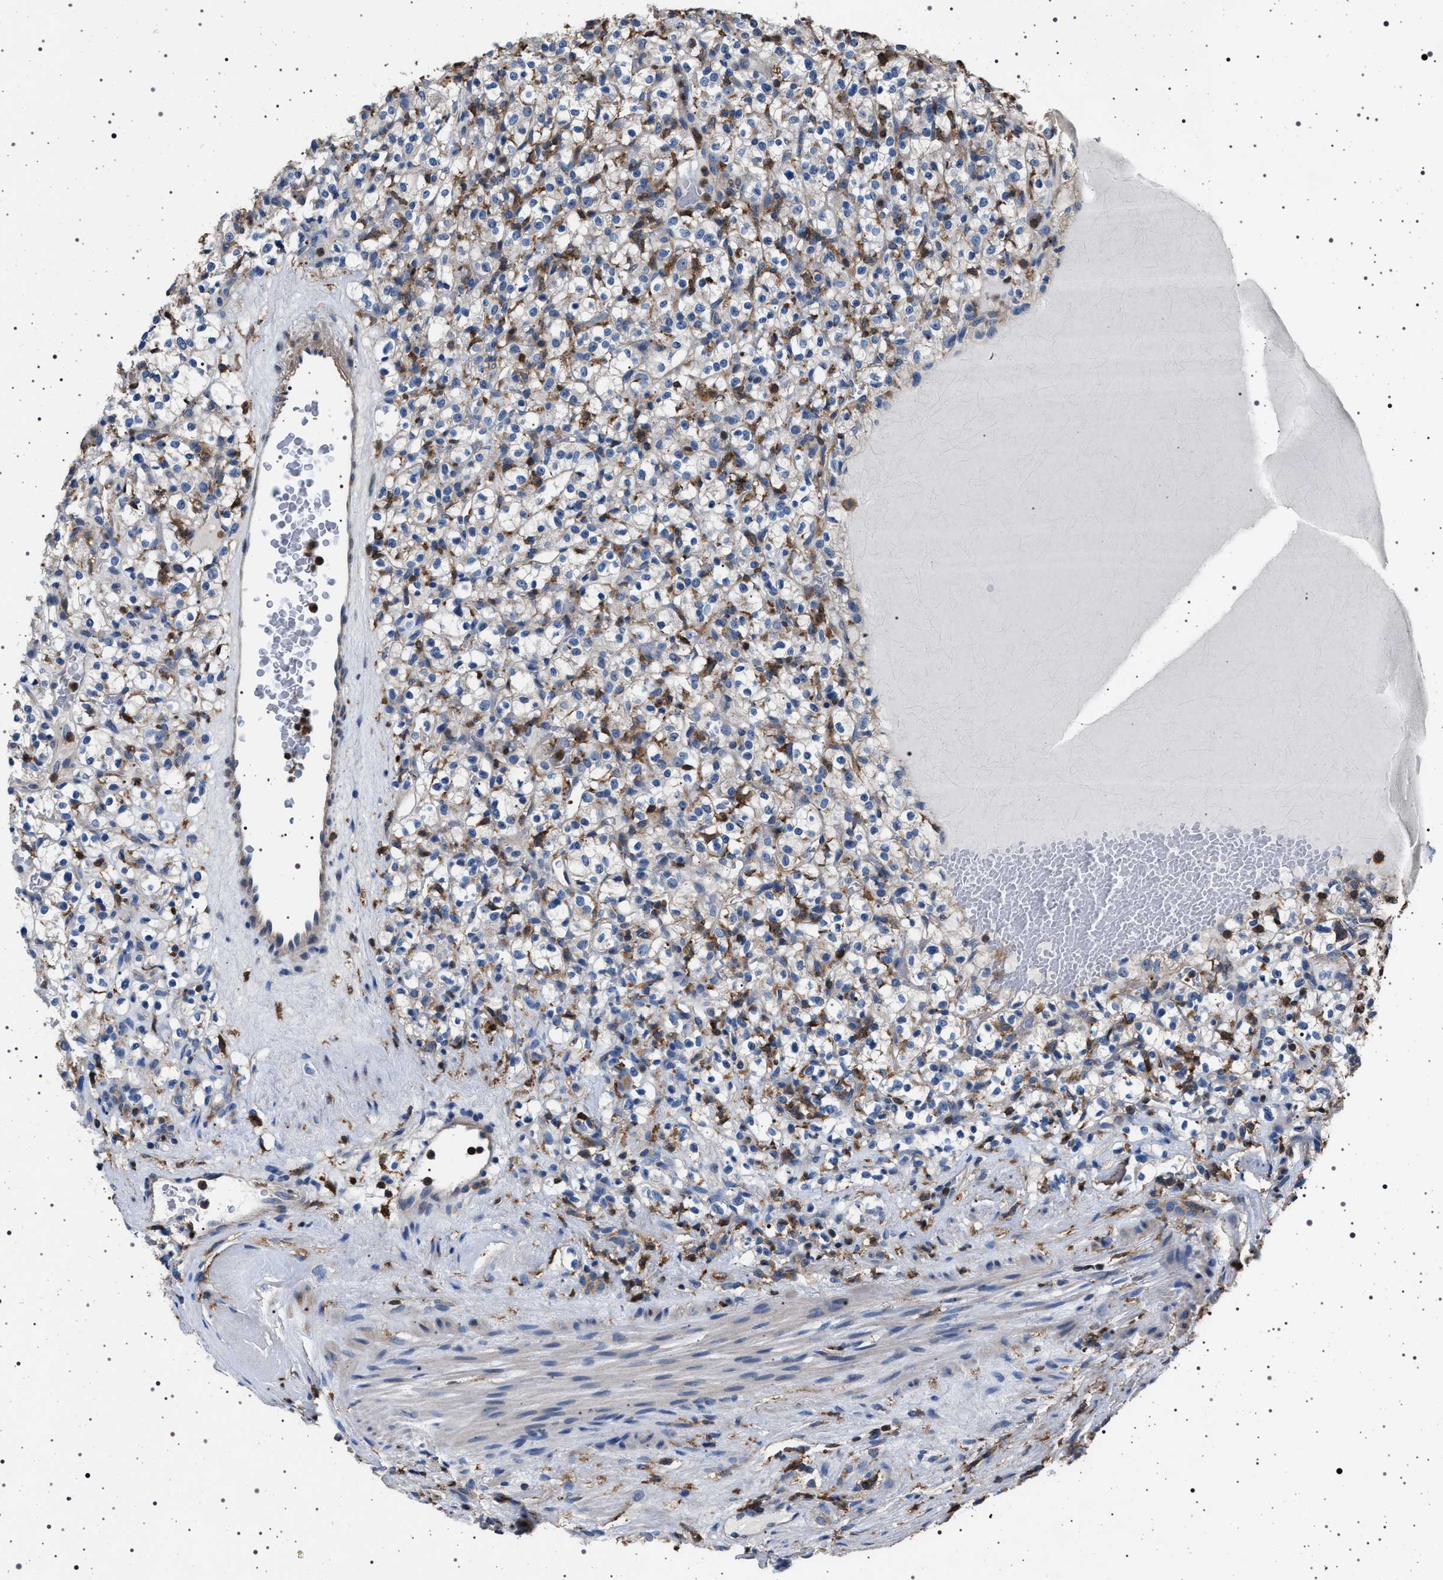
{"staining": {"intensity": "negative", "quantity": "none", "location": "none"}, "tissue": "renal cancer", "cell_type": "Tumor cells", "image_type": "cancer", "snomed": [{"axis": "morphology", "description": "Normal tissue, NOS"}, {"axis": "morphology", "description": "Adenocarcinoma, NOS"}, {"axis": "topography", "description": "Kidney"}], "caption": "Immunohistochemistry image of renal cancer stained for a protein (brown), which exhibits no staining in tumor cells.", "gene": "SMAP2", "patient": {"sex": "female", "age": 72}}